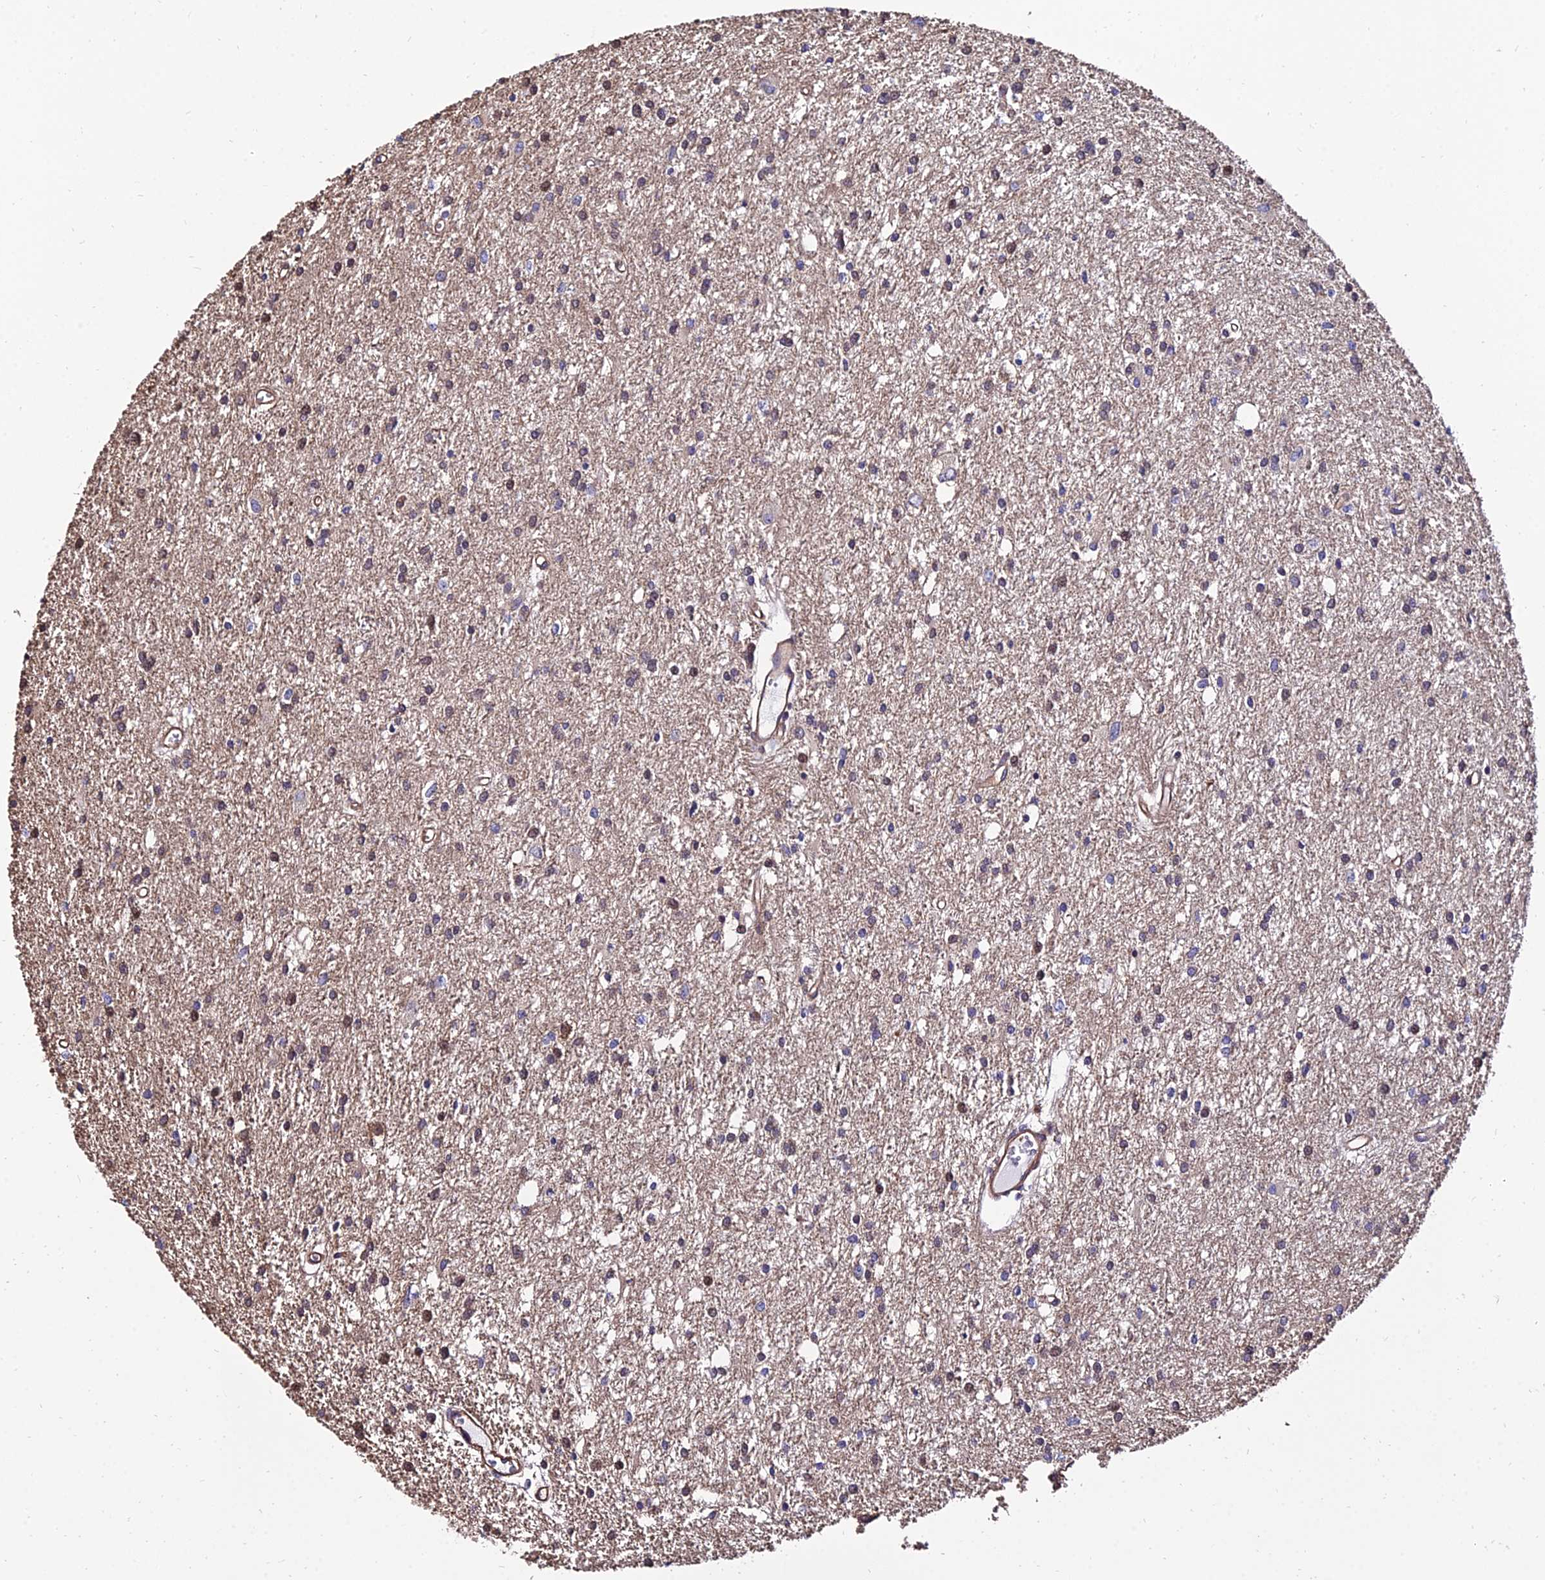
{"staining": {"intensity": "weak", "quantity": "25%-75%", "location": "cytoplasmic/membranous"}, "tissue": "glioma", "cell_type": "Tumor cells", "image_type": "cancer", "snomed": [{"axis": "morphology", "description": "Glioma, malignant, High grade"}, {"axis": "topography", "description": "Brain"}], "caption": "A micrograph of human glioma stained for a protein displays weak cytoplasmic/membranous brown staining in tumor cells.", "gene": "CALM2", "patient": {"sex": "female", "age": 50}}